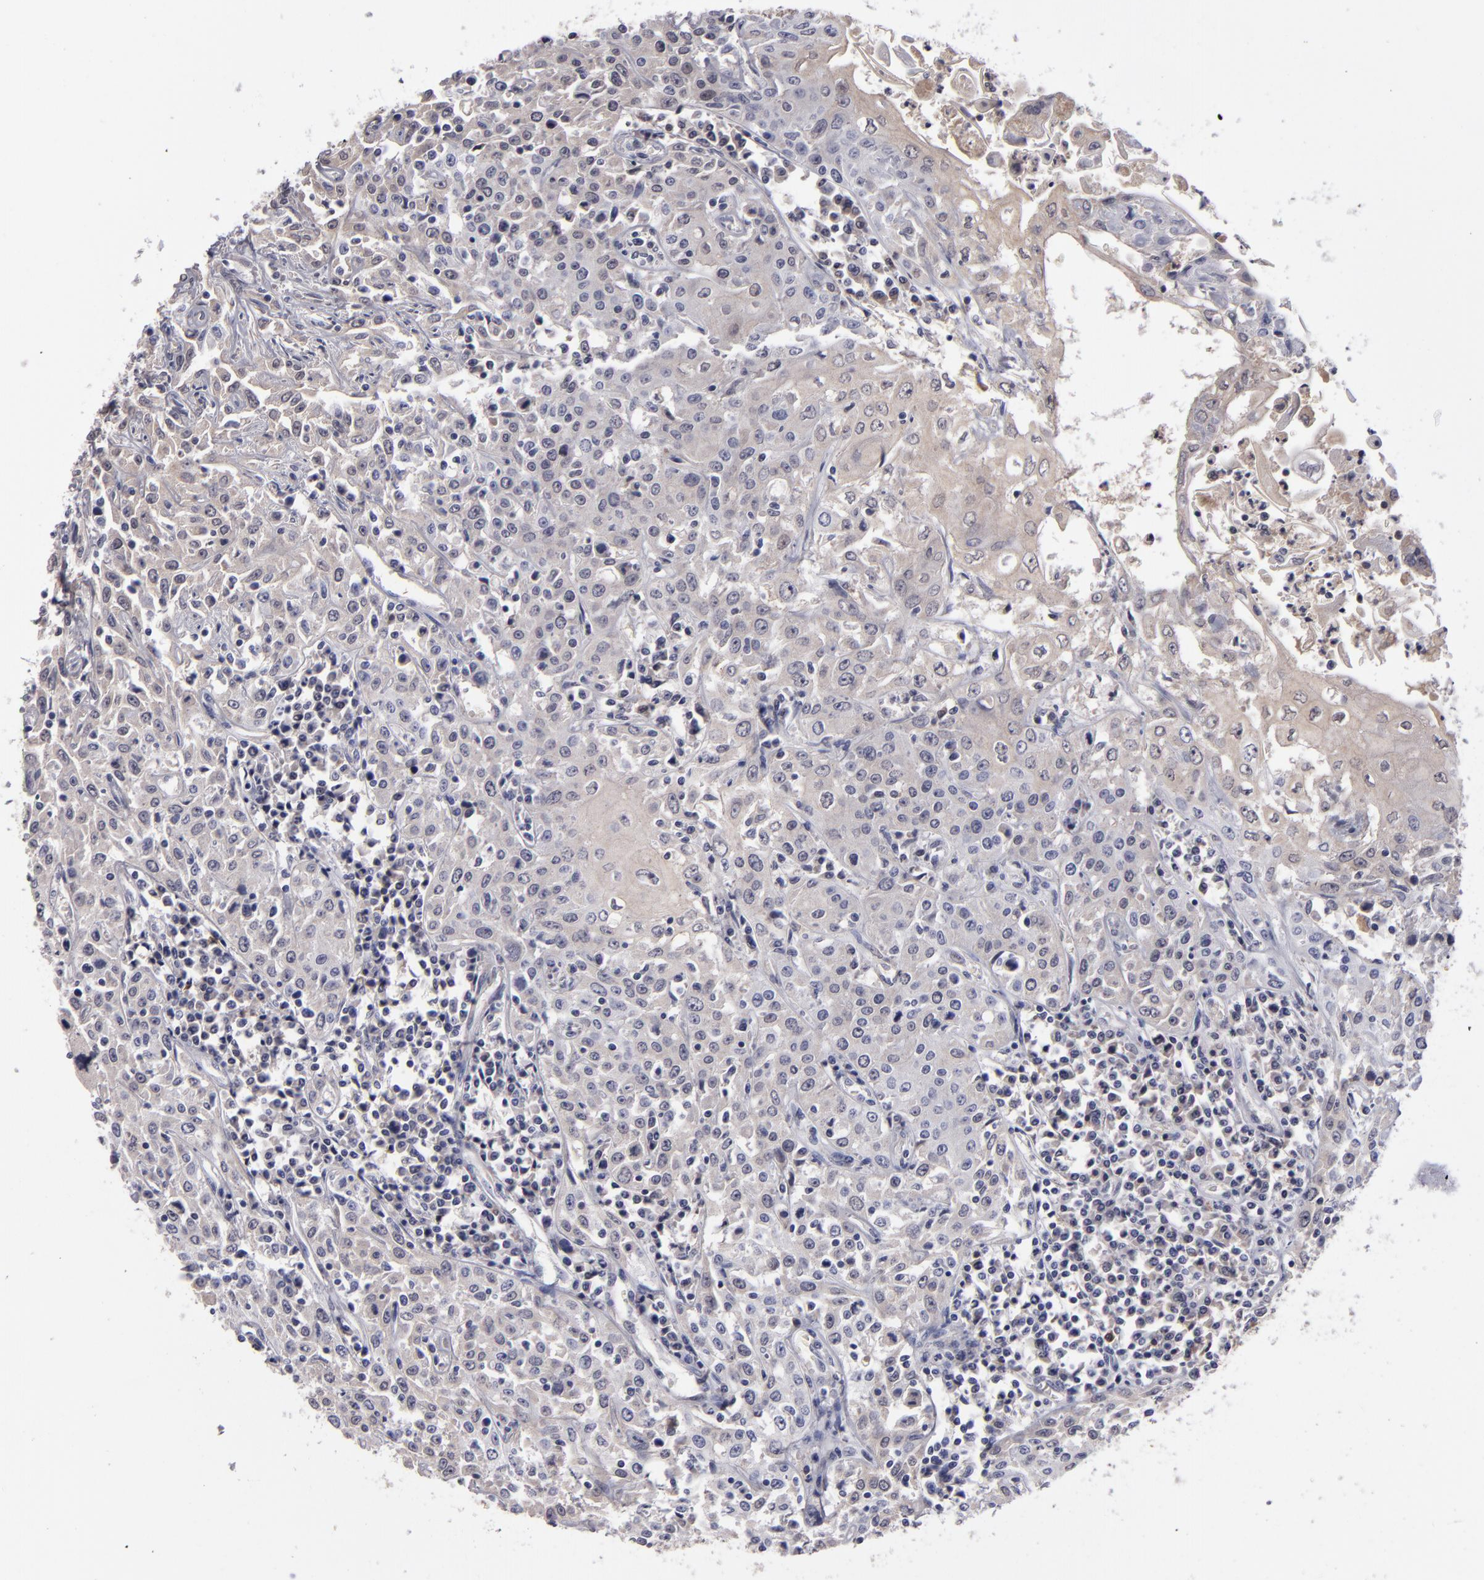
{"staining": {"intensity": "weak", "quantity": "25%-75%", "location": "cytoplasmic/membranous"}, "tissue": "head and neck cancer", "cell_type": "Tumor cells", "image_type": "cancer", "snomed": [{"axis": "morphology", "description": "Squamous cell carcinoma, NOS"}, {"axis": "topography", "description": "Oral tissue"}, {"axis": "topography", "description": "Head-Neck"}], "caption": "Protein staining of squamous cell carcinoma (head and neck) tissue exhibits weak cytoplasmic/membranous staining in approximately 25%-75% of tumor cells.", "gene": "ITIH4", "patient": {"sex": "female", "age": 76}}